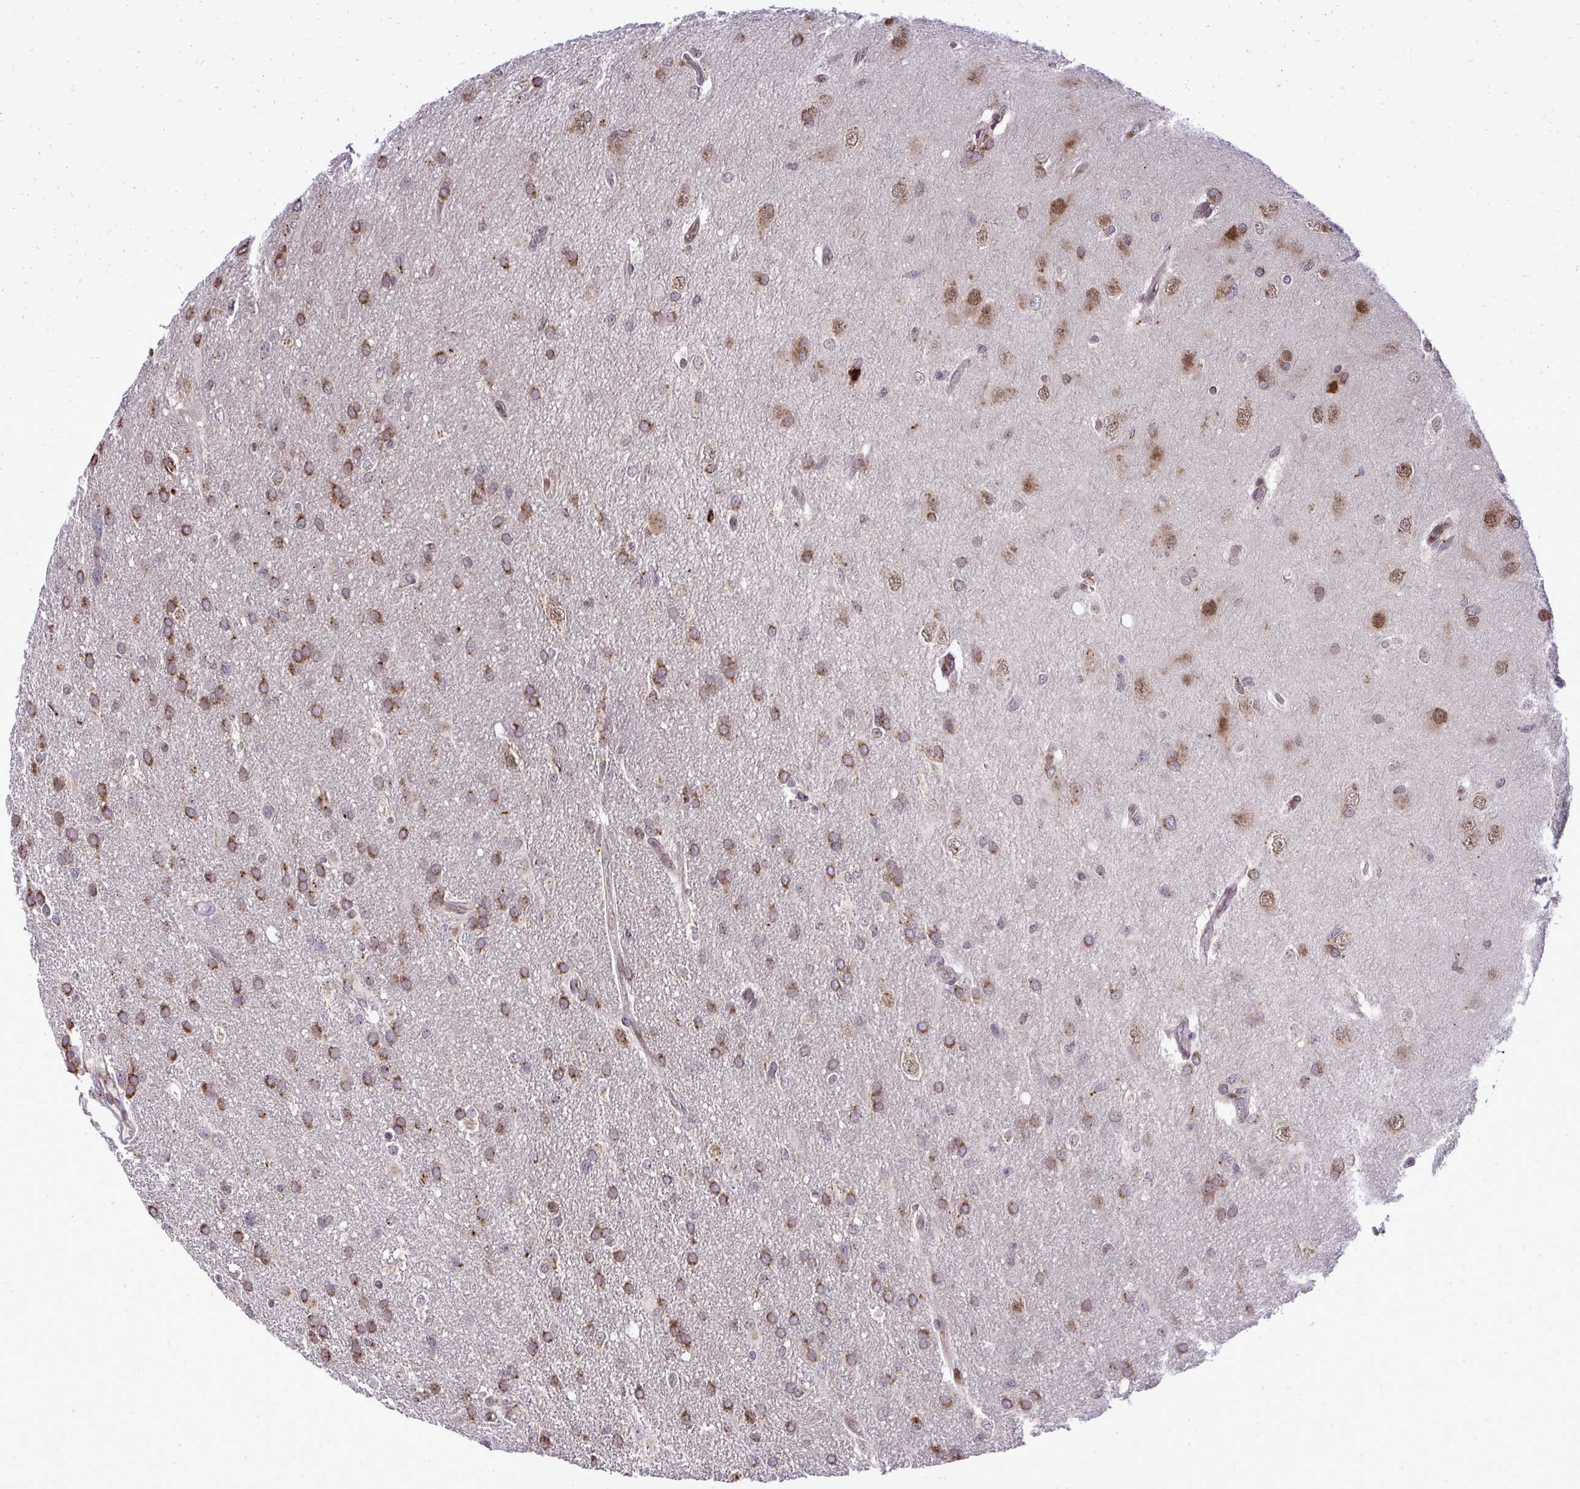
{"staining": {"intensity": "strong", "quantity": ">75%", "location": "cytoplasmic/membranous"}, "tissue": "glioma", "cell_type": "Tumor cells", "image_type": "cancer", "snomed": [{"axis": "morphology", "description": "Glioma, malignant, High grade"}, {"axis": "topography", "description": "Brain"}], "caption": "Immunohistochemistry (IHC) of glioma displays high levels of strong cytoplasmic/membranous positivity in about >75% of tumor cells. The staining is performed using DAB (3,3'-diaminobenzidine) brown chromogen to label protein expression. The nuclei are counter-stained blue using hematoxylin.", "gene": "PIGY", "patient": {"sex": "male", "age": 53}}